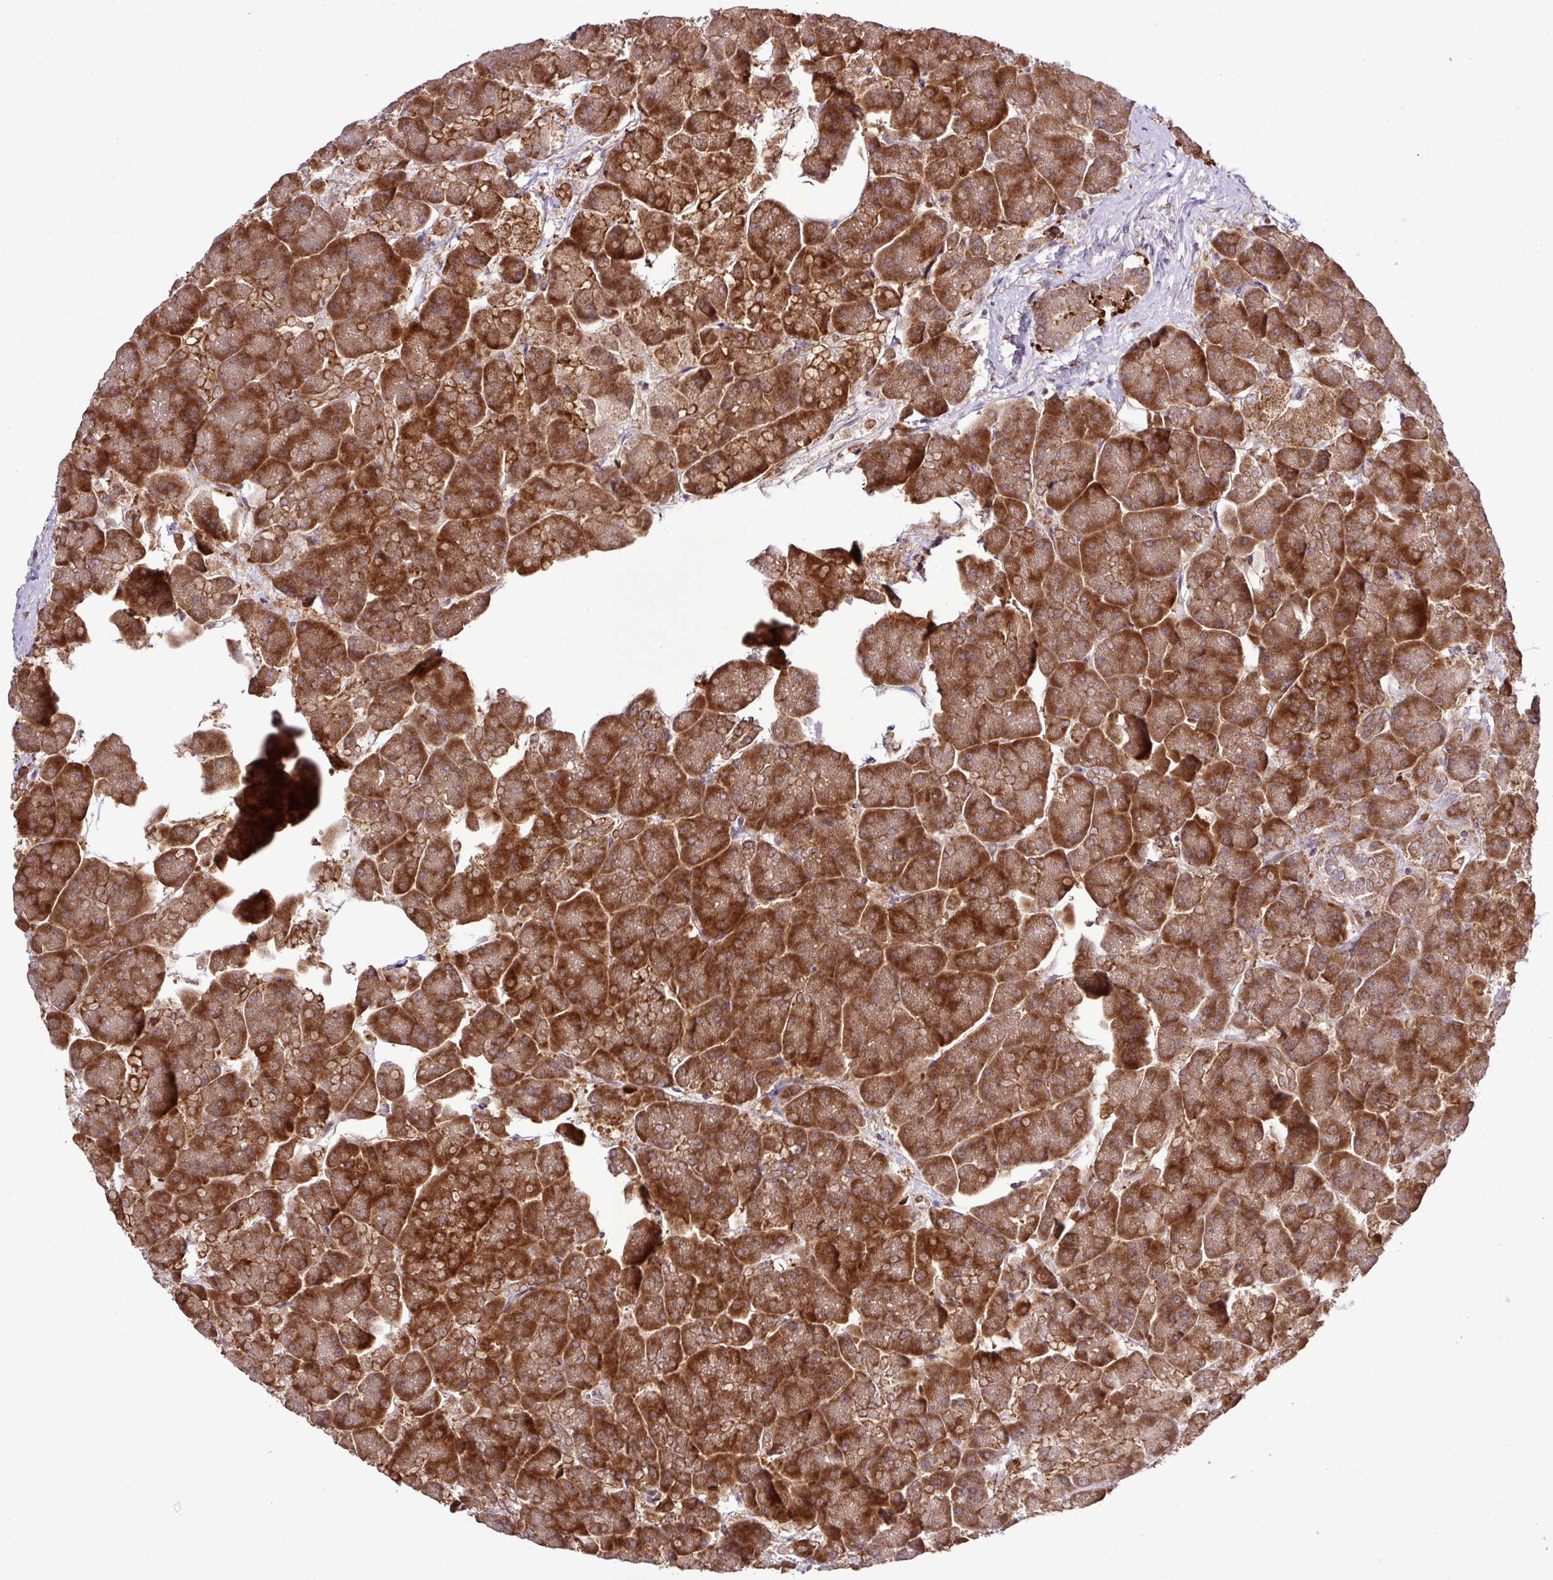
{"staining": {"intensity": "strong", "quantity": ">75%", "location": "cytoplasmic/membranous,nuclear"}, "tissue": "pancreas", "cell_type": "Exocrine glandular cells", "image_type": "normal", "snomed": [{"axis": "morphology", "description": "Normal tissue, NOS"}, {"axis": "topography", "description": "Pancreas"}, {"axis": "topography", "description": "Peripheral nerve tissue"}], "caption": "Protein staining of unremarkable pancreas demonstrates strong cytoplasmic/membranous,nuclear positivity in approximately >75% of exocrine glandular cells.", "gene": "SMCO4", "patient": {"sex": "male", "age": 54}}